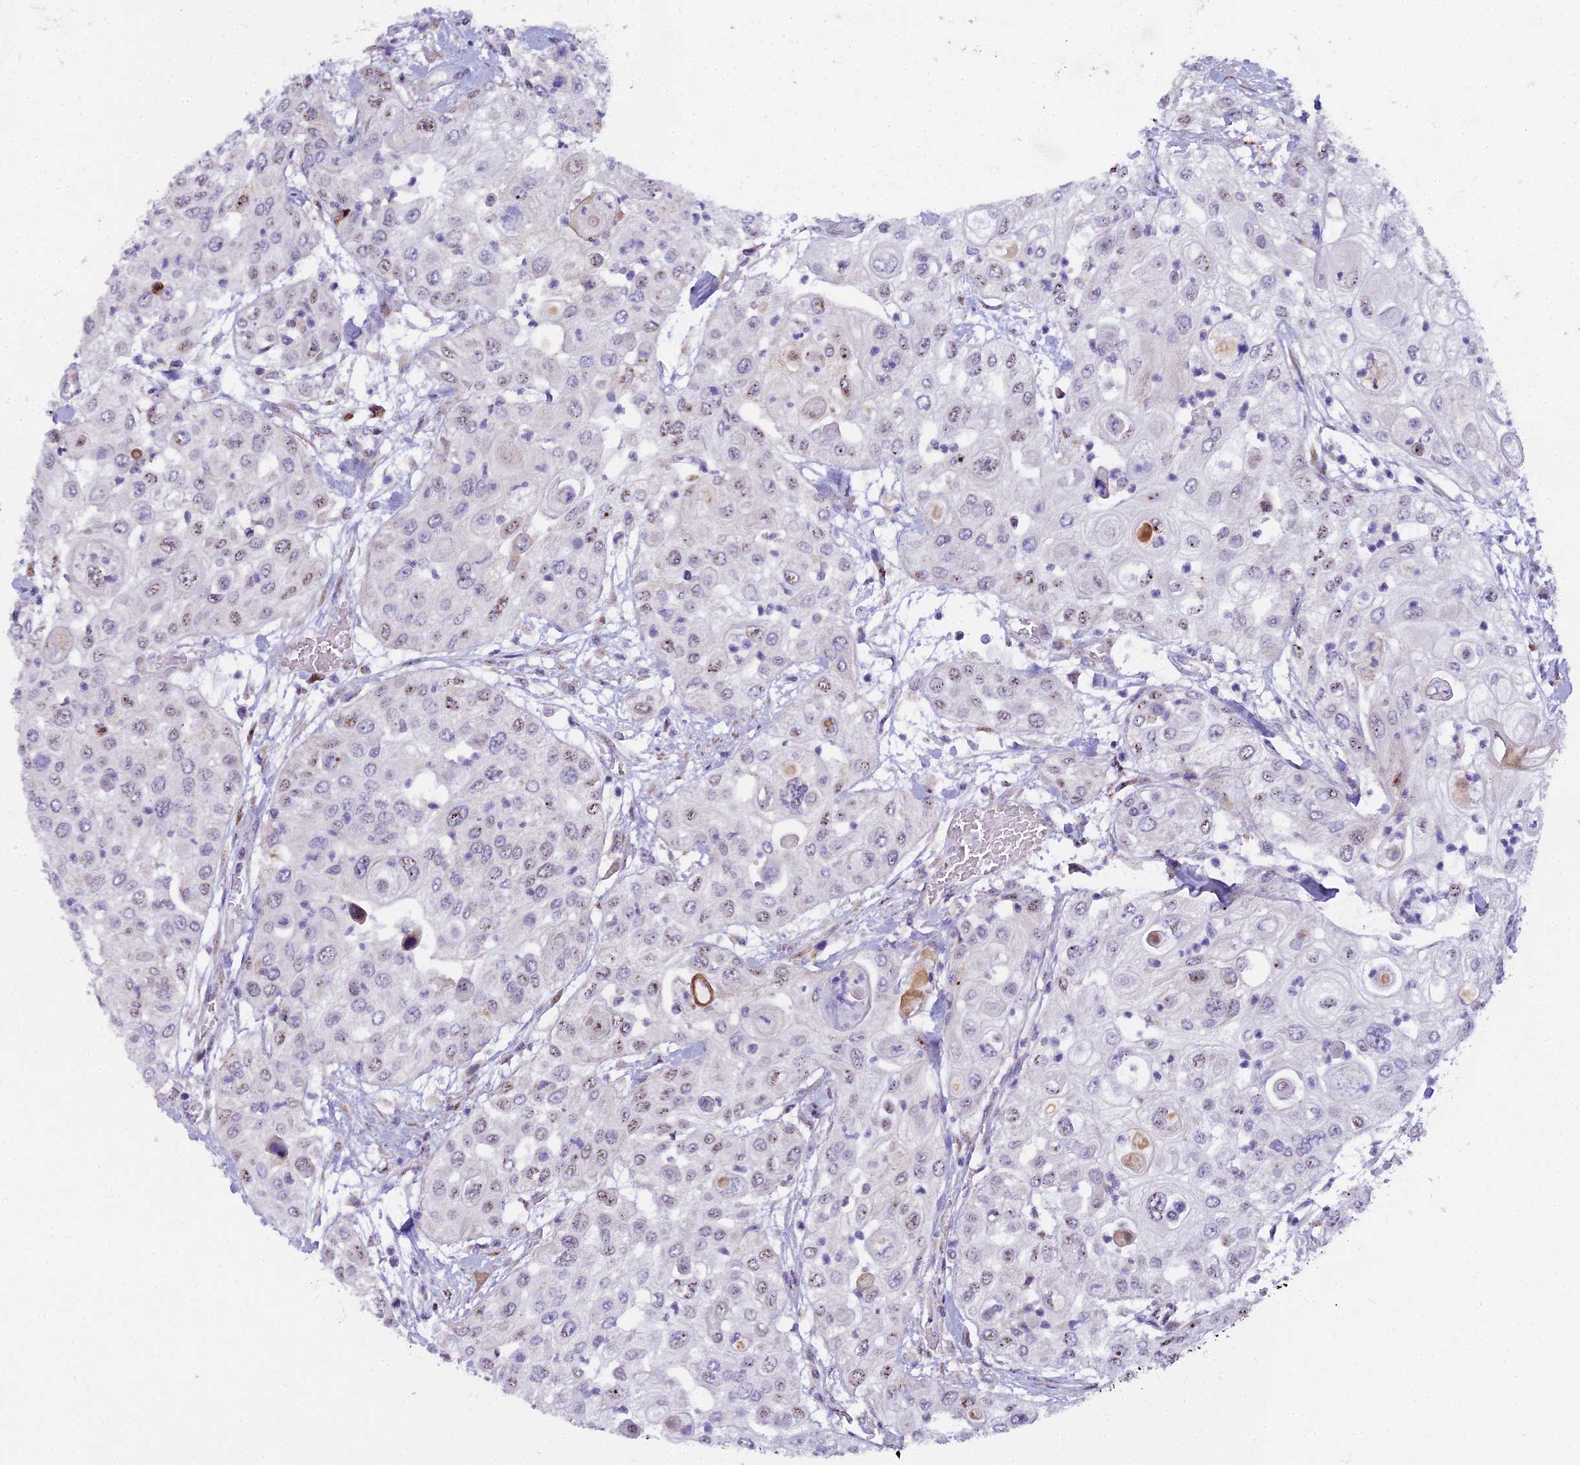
{"staining": {"intensity": "moderate", "quantity": "<25%", "location": "nuclear"}, "tissue": "urothelial cancer", "cell_type": "Tumor cells", "image_type": "cancer", "snomed": [{"axis": "morphology", "description": "Urothelial carcinoma, High grade"}, {"axis": "topography", "description": "Urinary bladder"}], "caption": "Protein analysis of high-grade urothelial carcinoma tissue shows moderate nuclear staining in about <25% of tumor cells. The staining was performed using DAB (3,3'-diaminobenzidine), with brown indicating positive protein expression. Nuclei are stained blue with hematoxylin.", "gene": "WDPCP", "patient": {"sex": "female", "age": 79}}